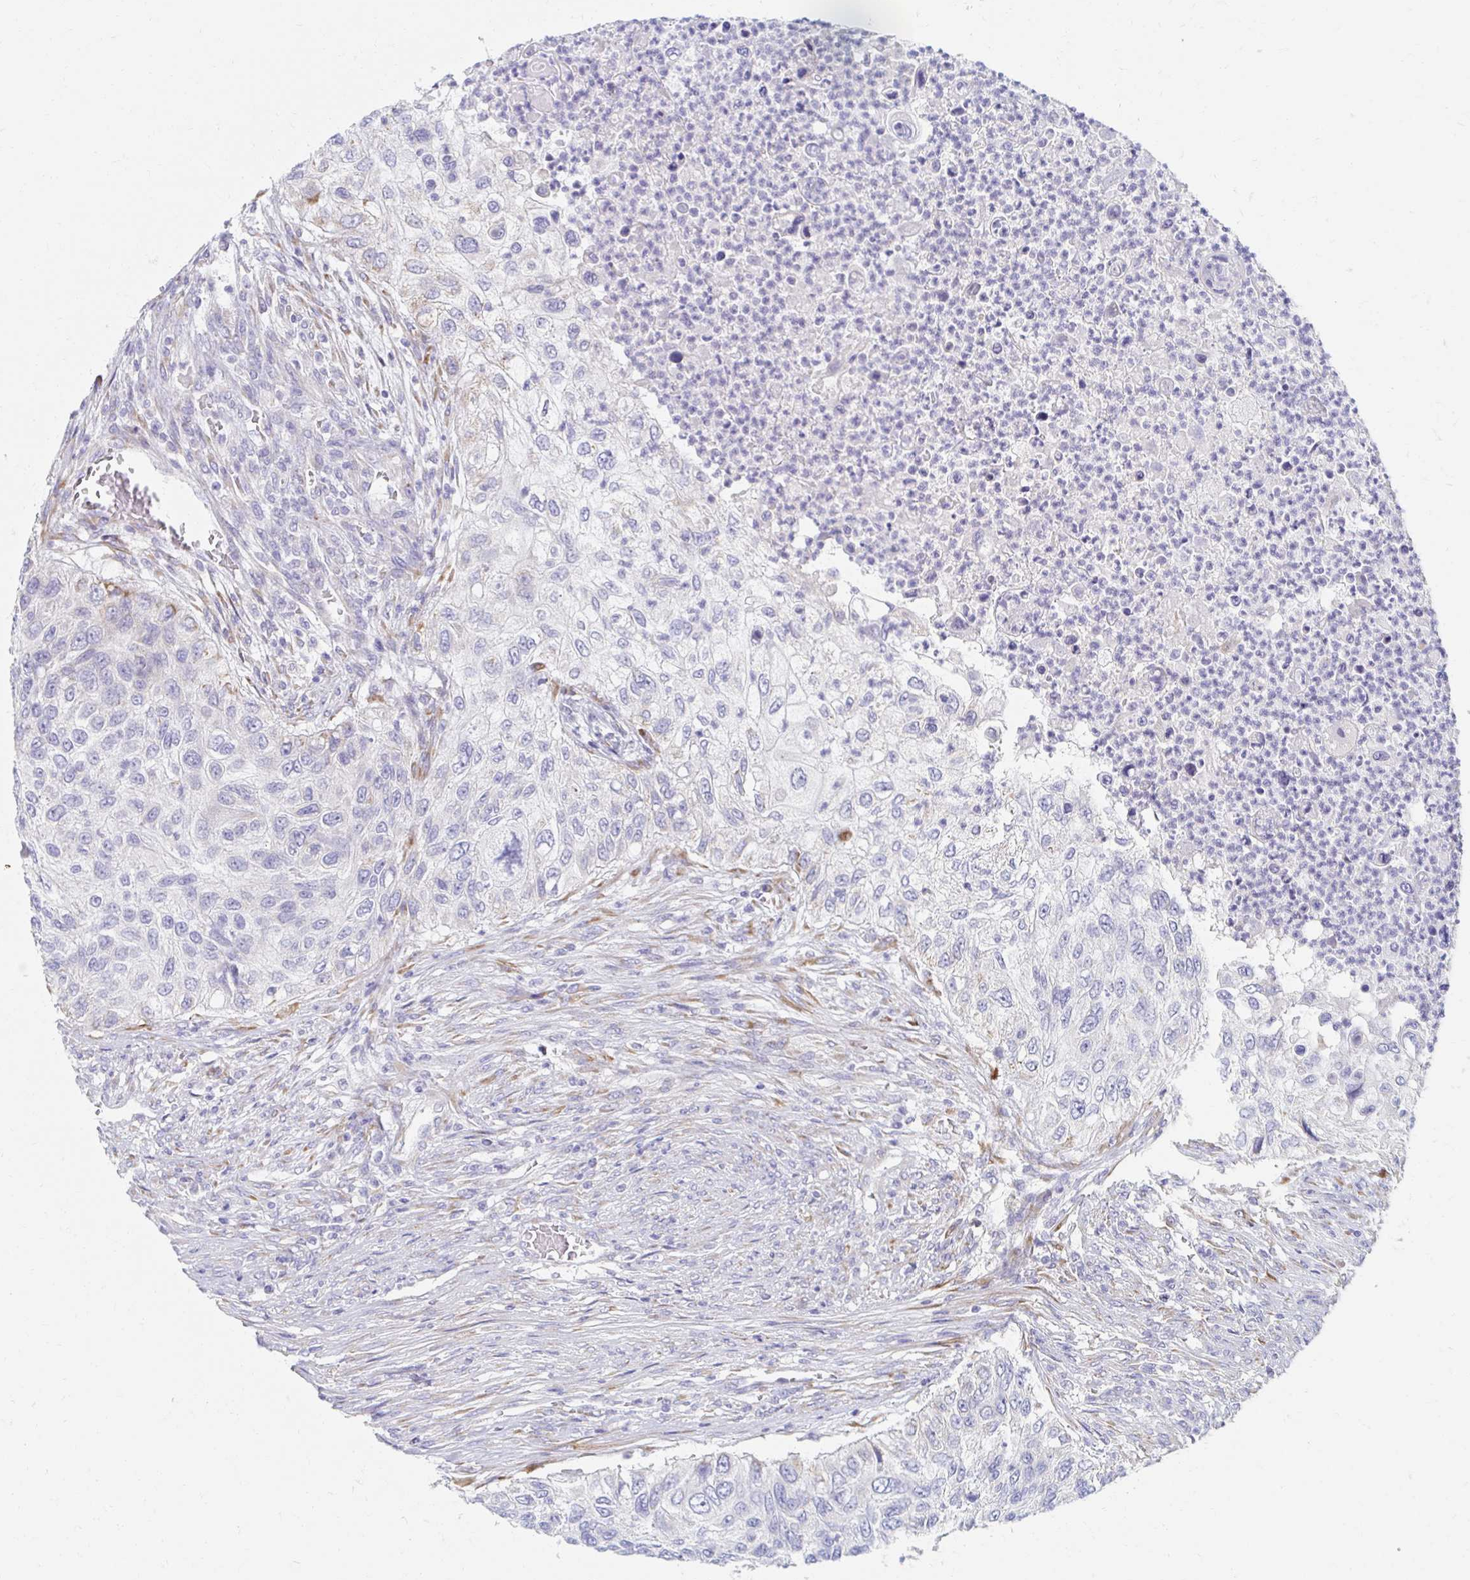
{"staining": {"intensity": "negative", "quantity": "none", "location": "none"}, "tissue": "urothelial cancer", "cell_type": "Tumor cells", "image_type": "cancer", "snomed": [{"axis": "morphology", "description": "Urothelial carcinoma, High grade"}, {"axis": "topography", "description": "Urinary bladder"}], "caption": "The IHC image has no significant staining in tumor cells of urothelial cancer tissue.", "gene": "MYLK2", "patient": {"sex": "female", "age": 60}}